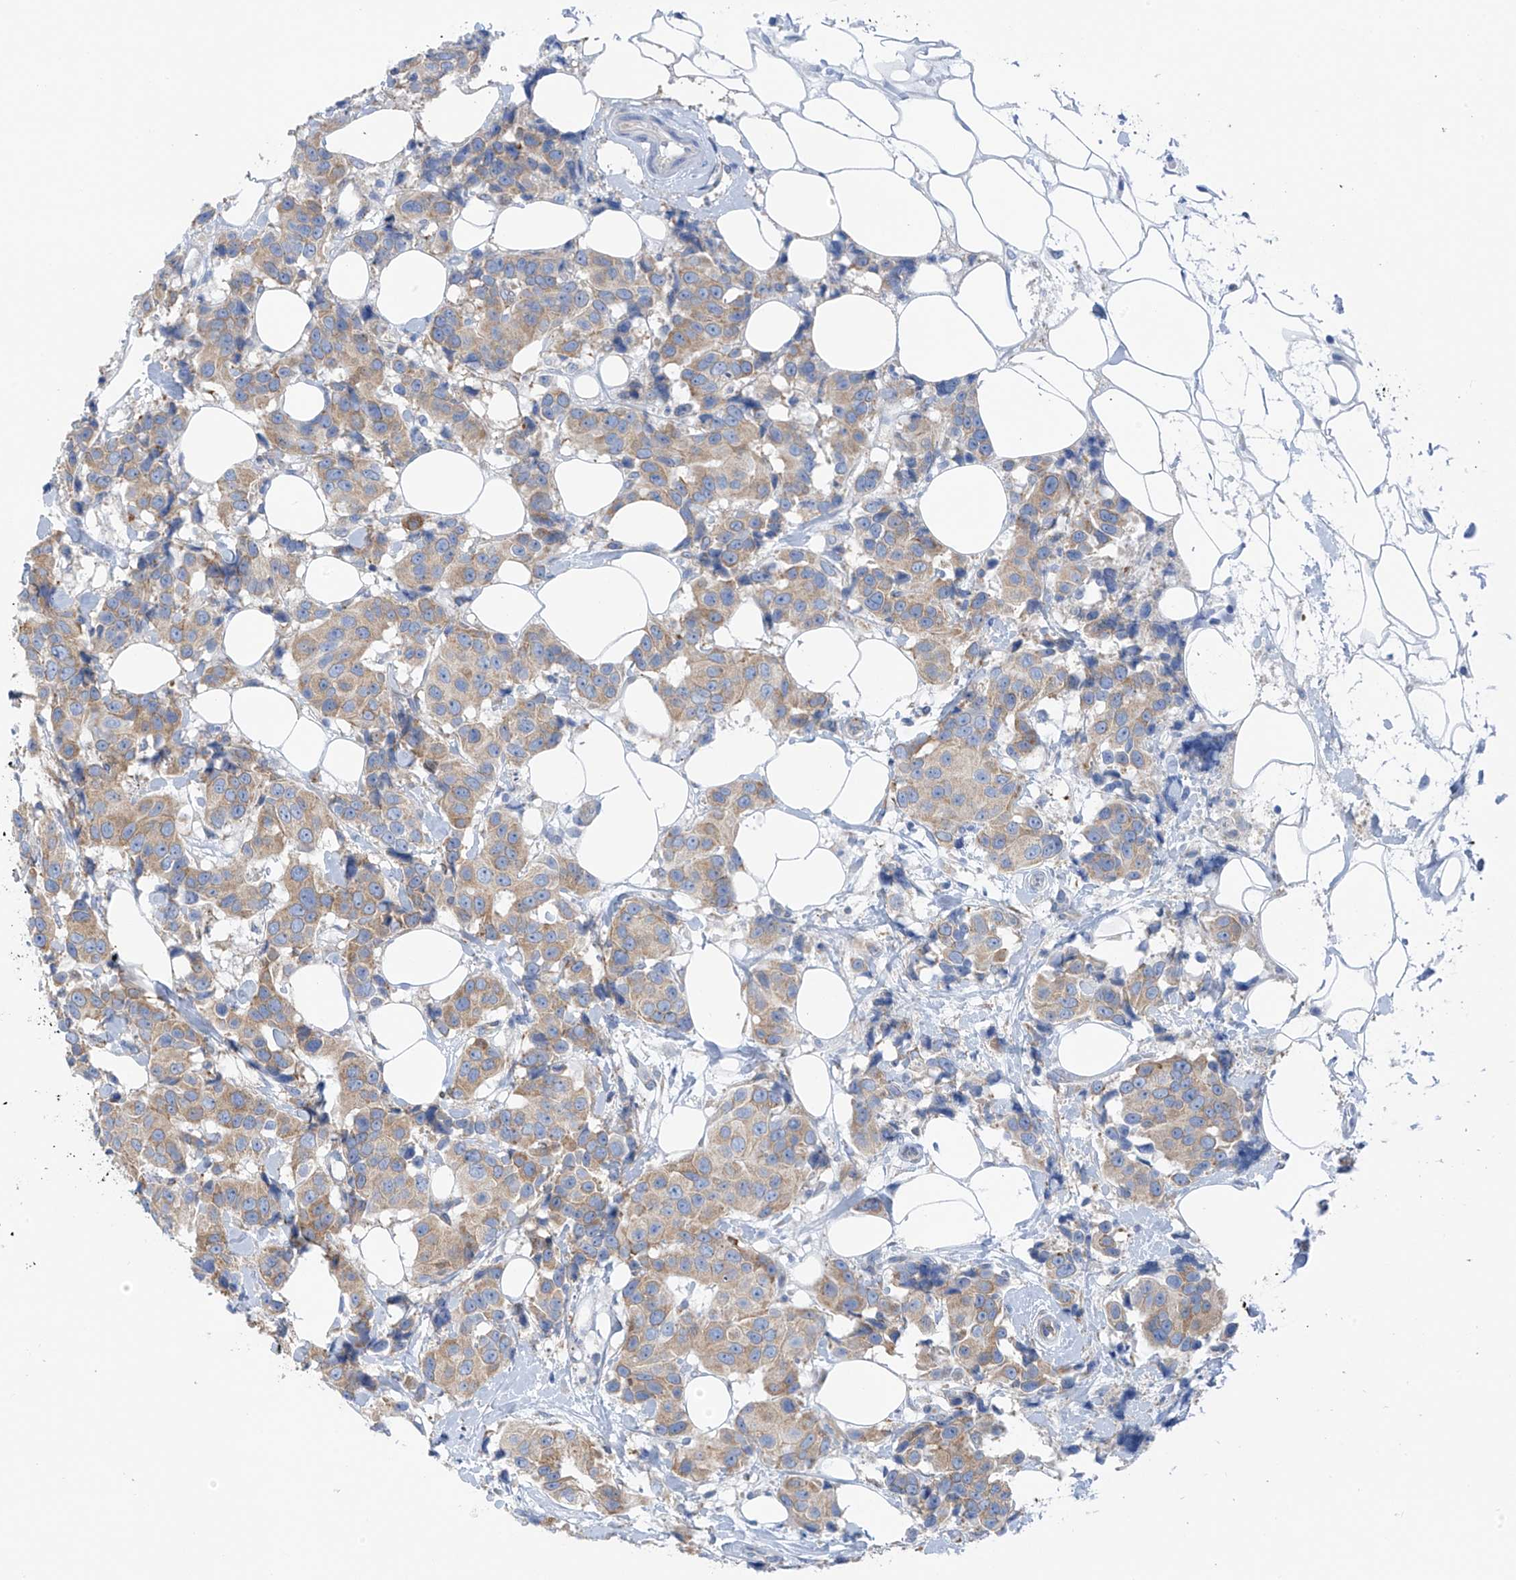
{"staining": {"intensity": "weak", "quantity": ">75%", "location": "cytoplasmic/membranous"}, "tissue": "breast cancer", "cell_type": "Tumor cells", "image_type": "cancer", "snomed": [{"axis": "morphology", "description": "Normal tissue, NOS"}, {"axis": "morphology", "description": "Duct carcinoma"}, {"axis": "topography", "description": "Breast"}], "caption": "Immunohistochemistry histopathology image of breast cancer (infiltrating ductal carcinoma) stained for a protein (brown), which reveals low levels of weak cytoplasmic/membranous staining in approximately >75% of tumor cells.", "gene": "RCN2", "patient": {"sex": "female", "age": 39}}